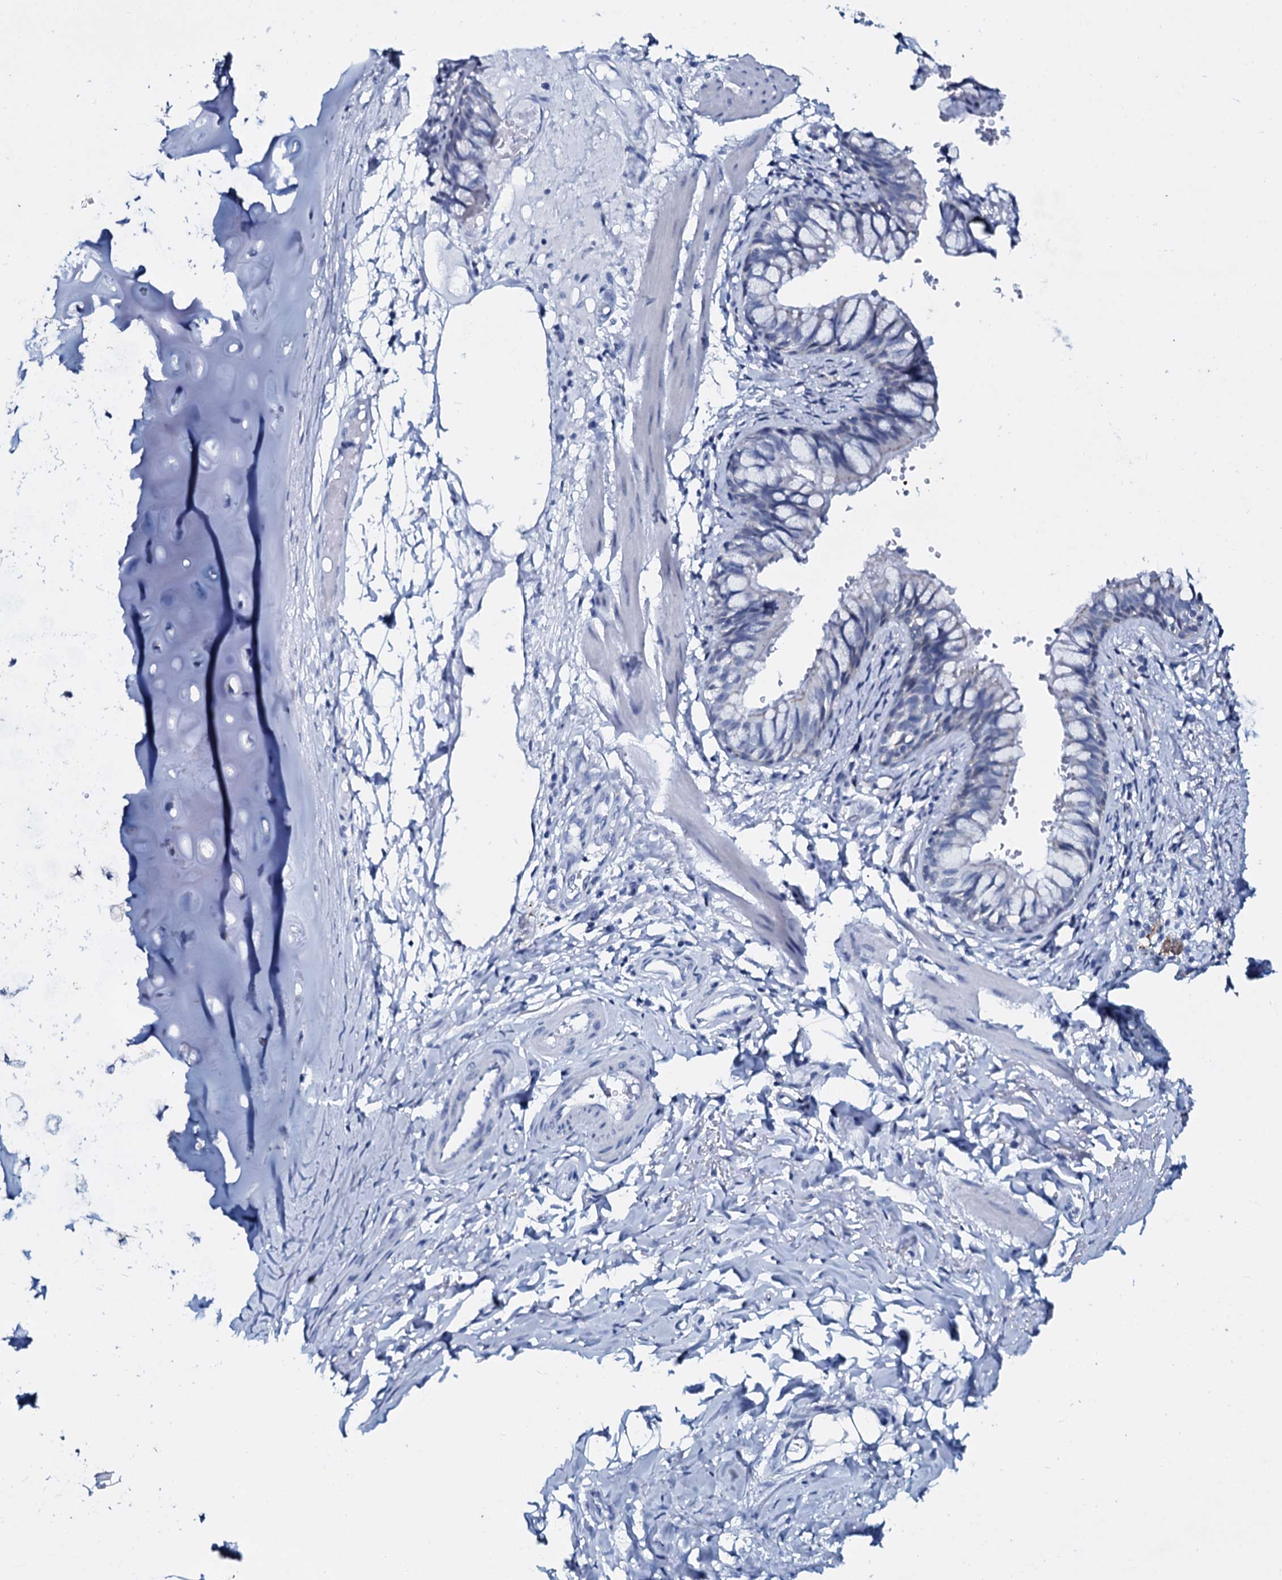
{"staining": {"intensity": "negative", "quantity": "none", "location": "none"}, "tissue": "bronchus", "cell_type": "Respiratory epithelial cells", "image_type": "normal", "snomed": [{"axis": "morphology", "description": "Normal tissue, NOS"}, {"axis": "topography", "description": "Cartilage tissue"}, {"axis": "topography", "description": "Bronchus"}], "caption": "Immunohistochemistry photomicrograph of normal human bronchus stained for a protein (brown), which demonstrates no positivity in respiratory epithelial cells.", "gene": "SLC4A7", "patient": {"sex": "female", "age": 36}}